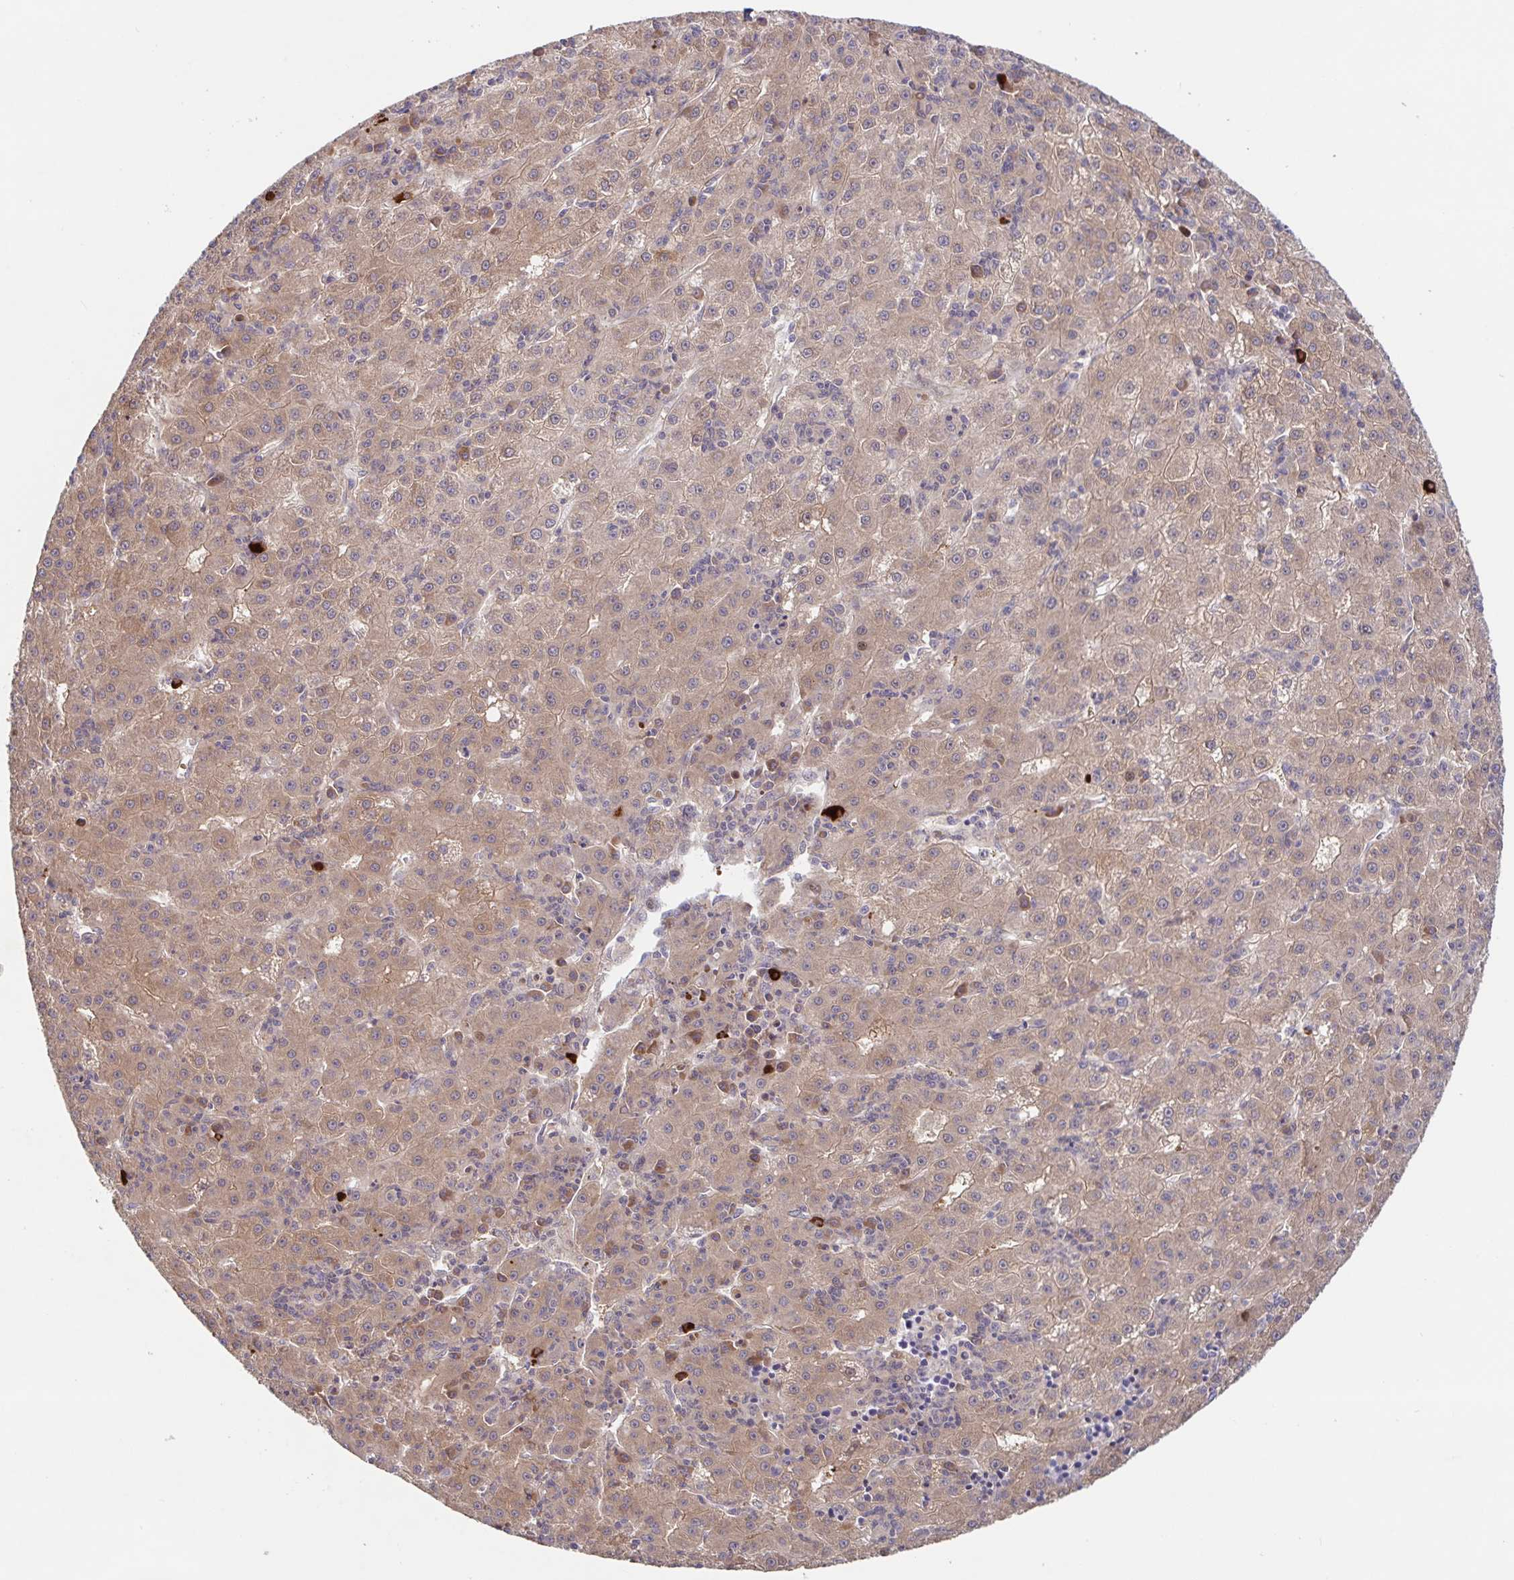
{"staining": {"intensity": "moderate", "quantity": ">75%", "location": "cytoplasmic/membranous"}, "tissue": "liver cancer", "cell_type": "Tumor cells", "image_type": "cancer", "snomed": [{"axis": "morphology", "description": "Carcinoma, Hepatocellular, NOS"}, {"axis": "topography", "description": "Liver"}], "caption": "Tumor cells demonstrate medium levels of moderate cytoplasmic/membranous positivity in about >75% of cells in liver cancer (hepatocellular carcinoma).", "gene": "AACS", "patient": {"sex": "male", "age": 76}}